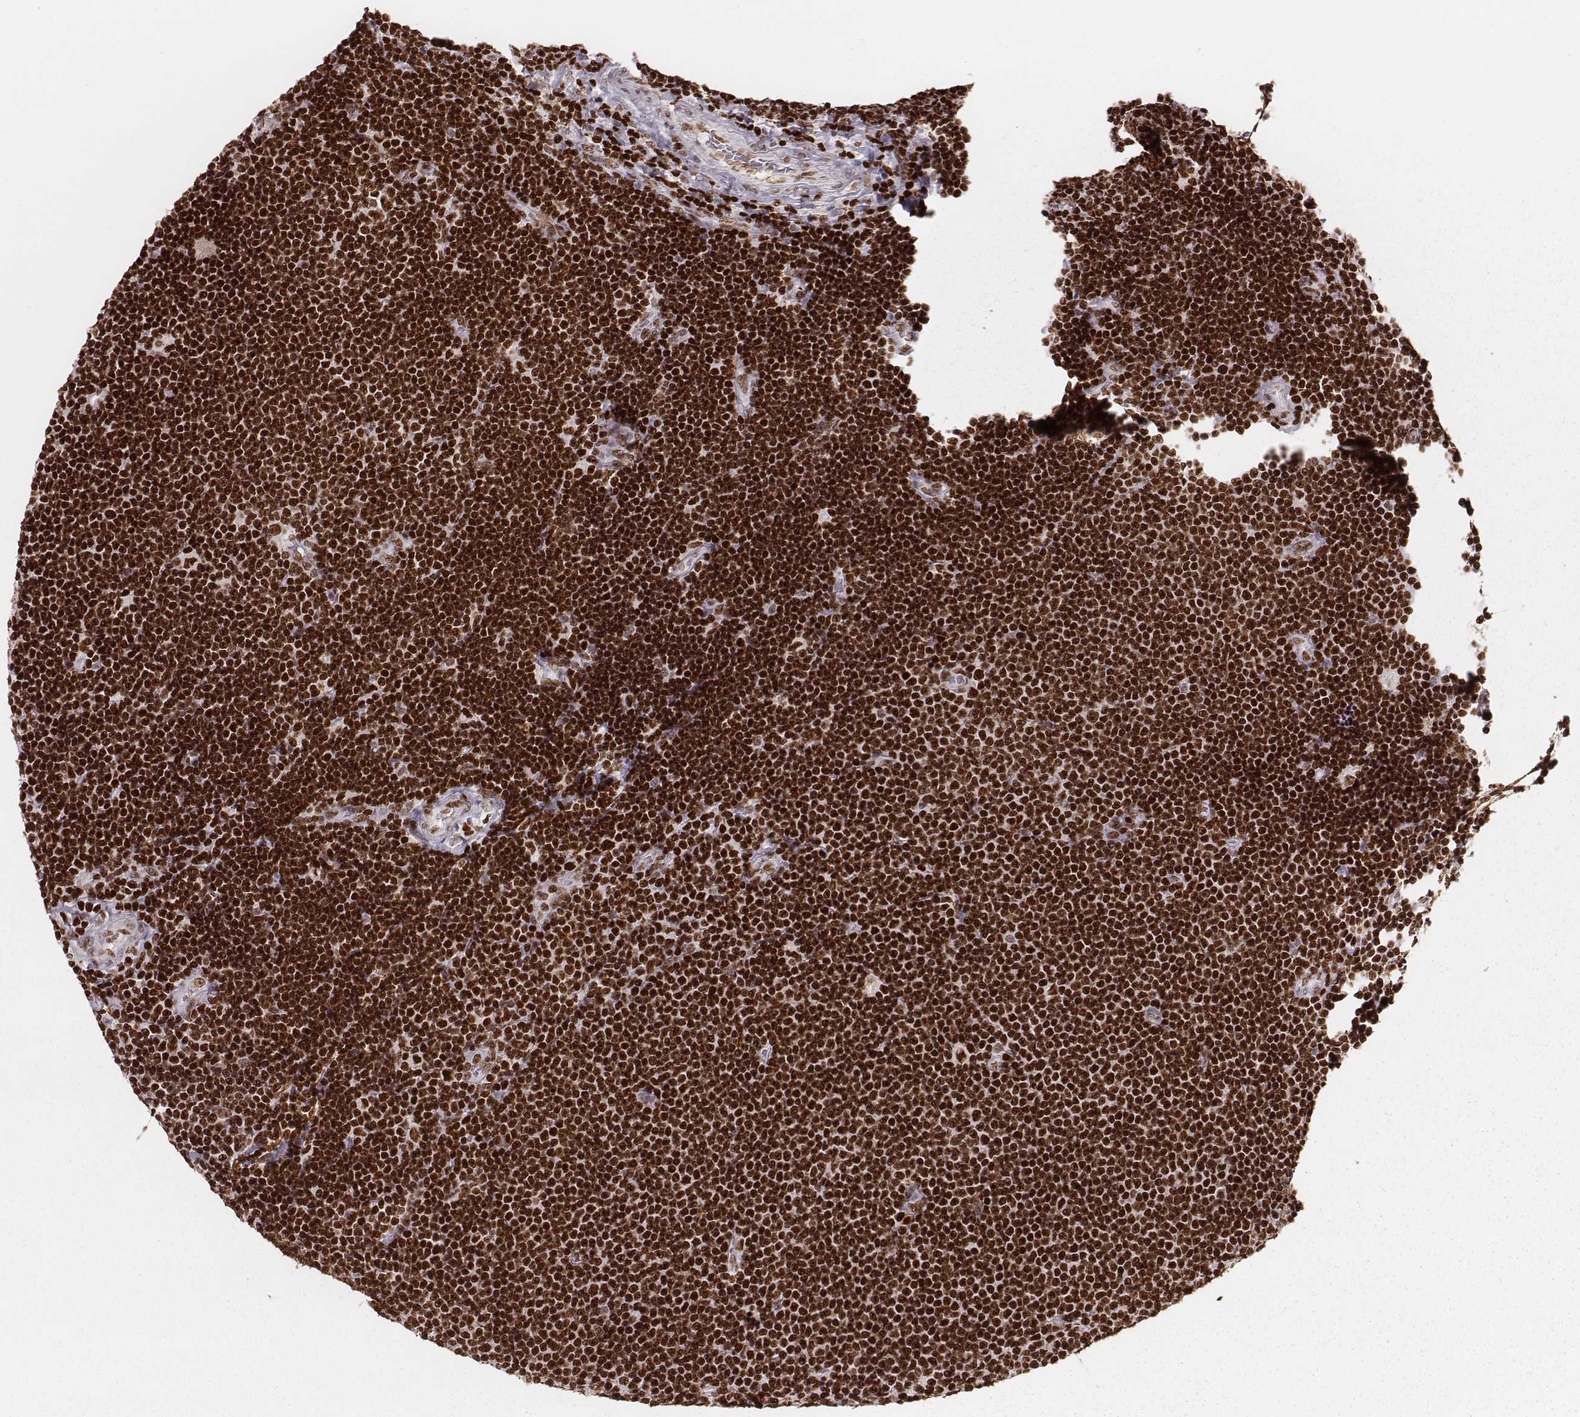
{"staining": {"intensity": "strong", "quantity": ">75%", "location": "nuclear"}, "tissue": "lymphoma", "cell_type": "Tumor cells", "image_type": "cancer", "snomed": [{"axis": "morphology", "description": "Malignant lymphoma, non-Hodgkin's type, Low grade"}, {"axis": "topography", "description": "Brain"}], "caption": "Lymphoma tissue exhibits strong nuclear staining in about >75% of tumor cells, visualized by immunohistochemistry.", "gene": "PARP1", "patient": {"sex": "female", "age": 66}}